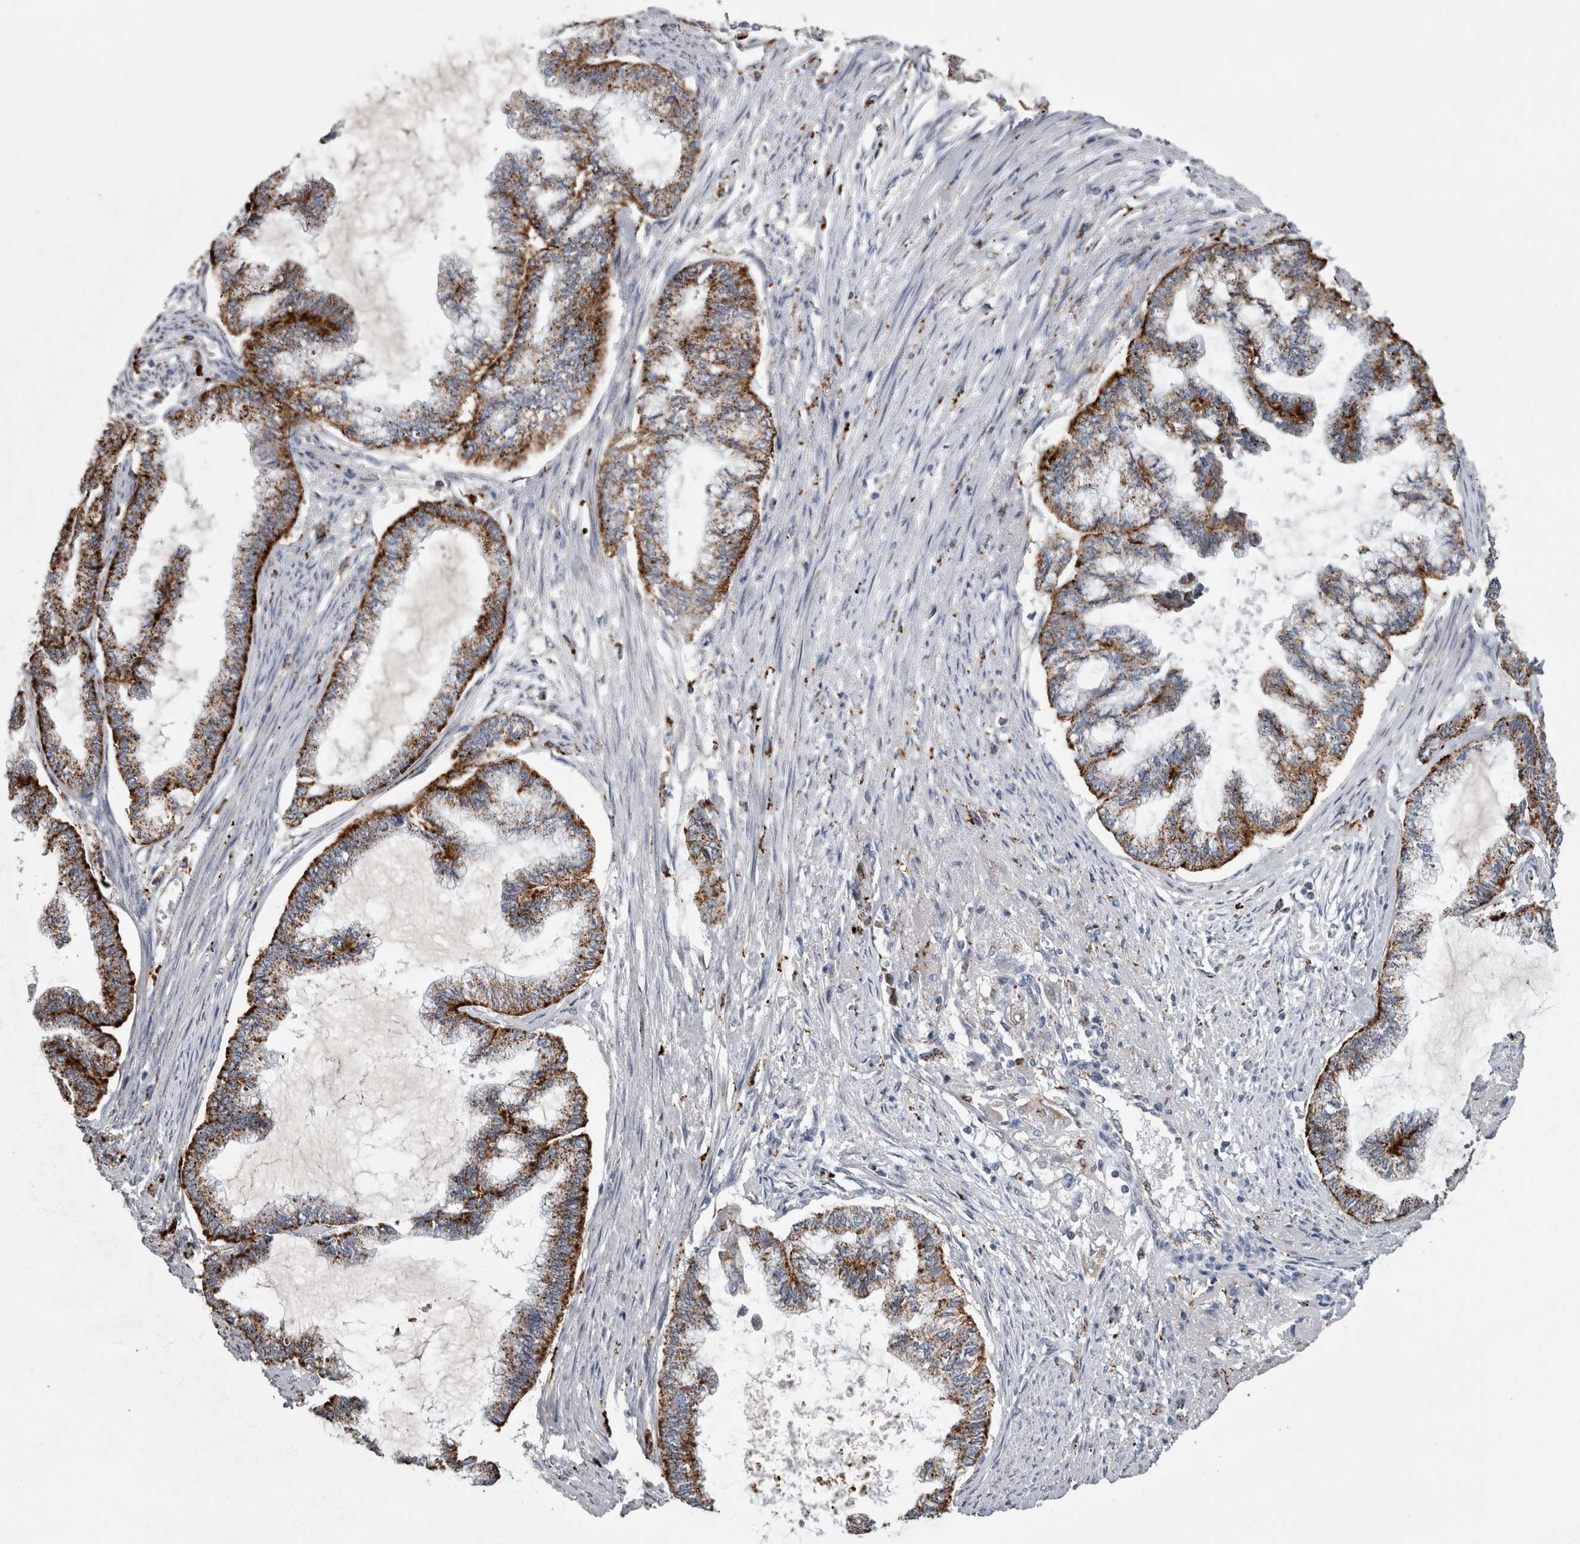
{"staining": {"intensity": "strong", "quantity": ">75%", "location": "cytoplasmic/membranous"}, "tissue": "endometrial cancer", "cell_type": "Tumor cells", "image_type": "cancer", "snomed": [{"axis": "morphology", "description": "Adenocarcinoma, NOS"}, {"axis": "topography", "description": "Endometrium"}], "caption": "Strong cytoplasmic/membranous expression is identified in about >75% of tumor cells in endometrial cancer (adenocarcinoma).", "gene": "DPP7", "patient": {"sex": "female", "age": 86}}